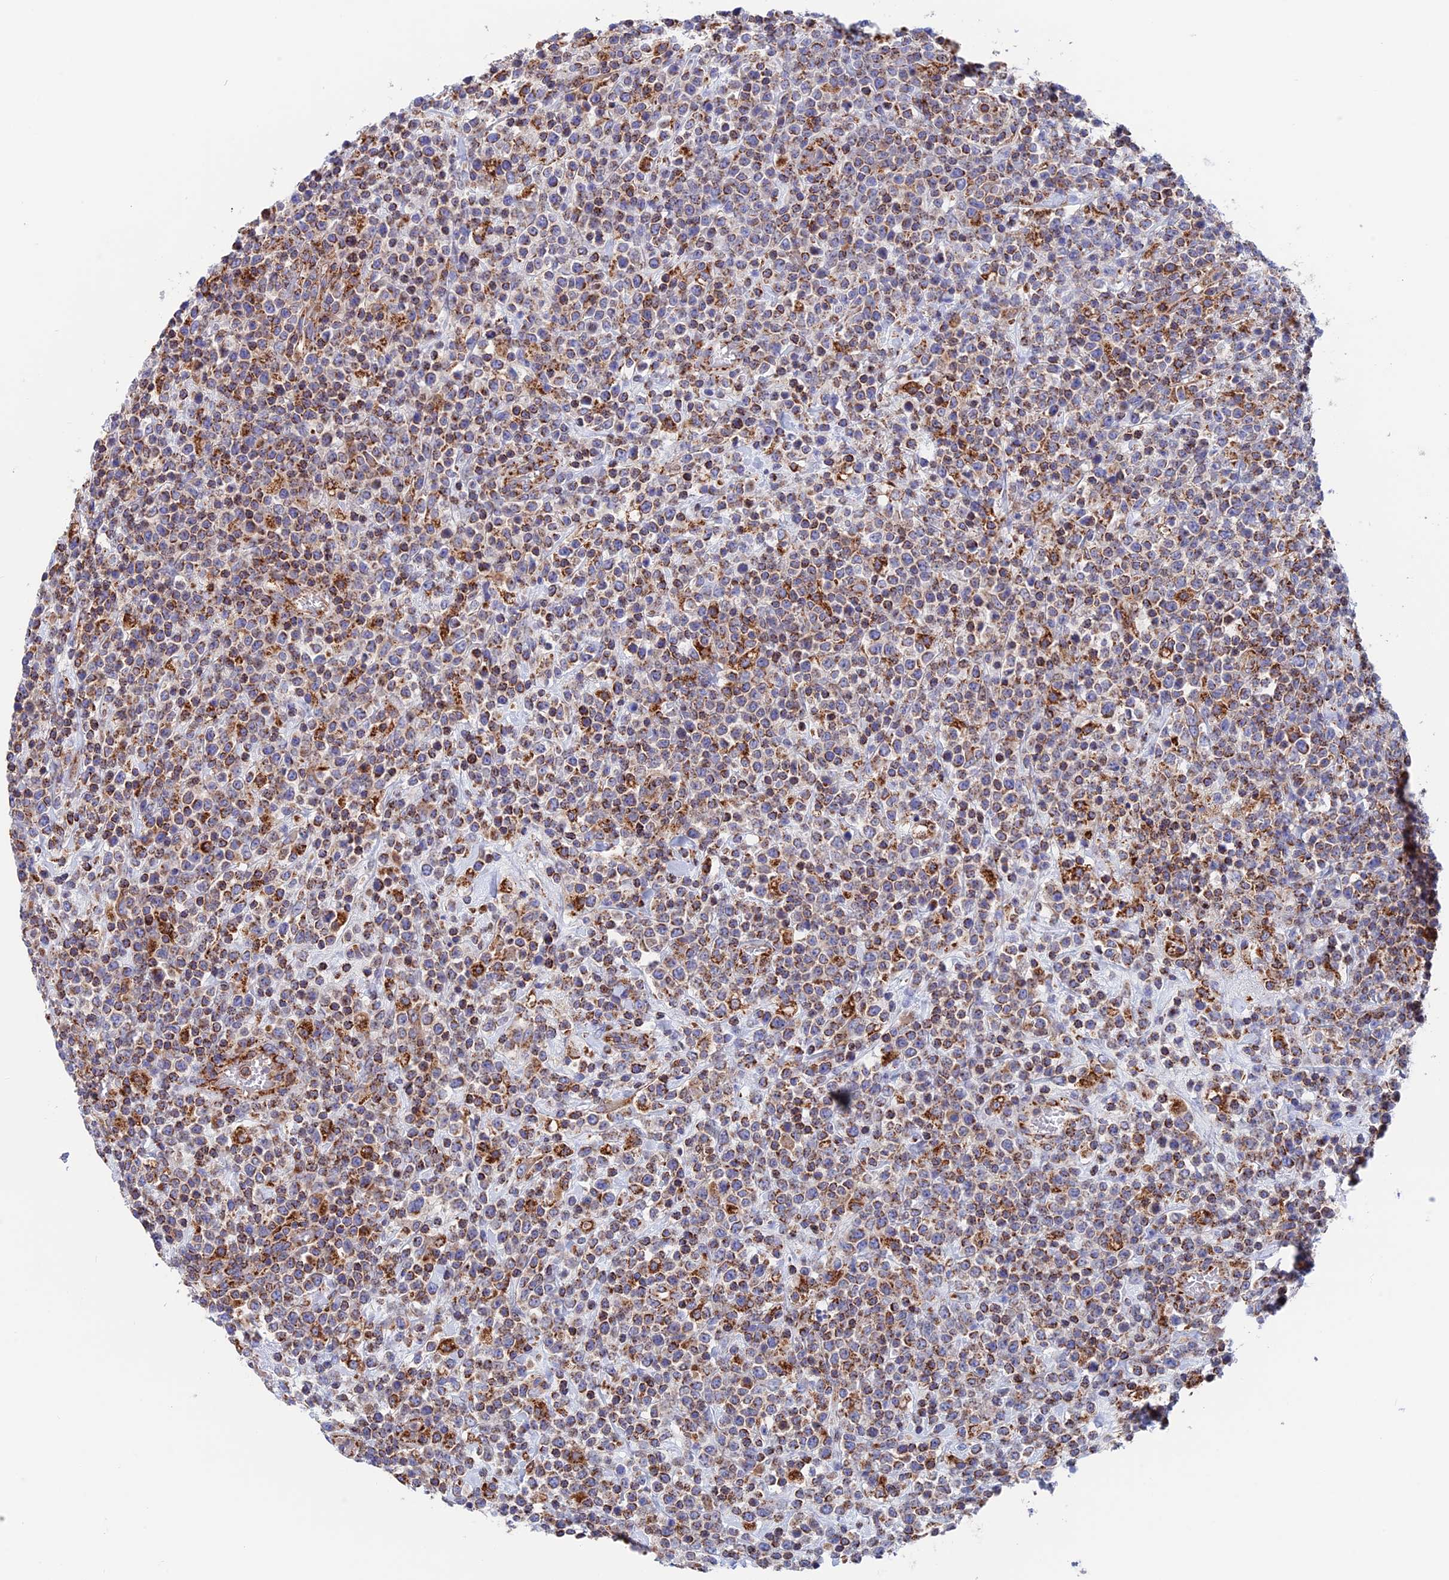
{"staining": {"intensity": "moderate", "quantity": "25%-75%", "location": "cytoplasmic/membranous"}, "tissue": "lymphoma", "cell_type": "Tumor cells", "image_type": "cancer", "snomed": [{"axis": "morphology", "description": "Malignant lymphoma, non-Hodgkin's type, High grade"}, {"axis": "topography", "description": "Colon"}], "caption": "High-magnification brightfield microscopy of lymphoma stained with DAB (brown) and counterstained with hematoxylin (blue). tumor cells exhibit moderate cytoplasmic/membranous positivity is appreciated in about25%-75% of cells.", "gene": "WDR83", "patient": {"sex": "female", "age": 53}}